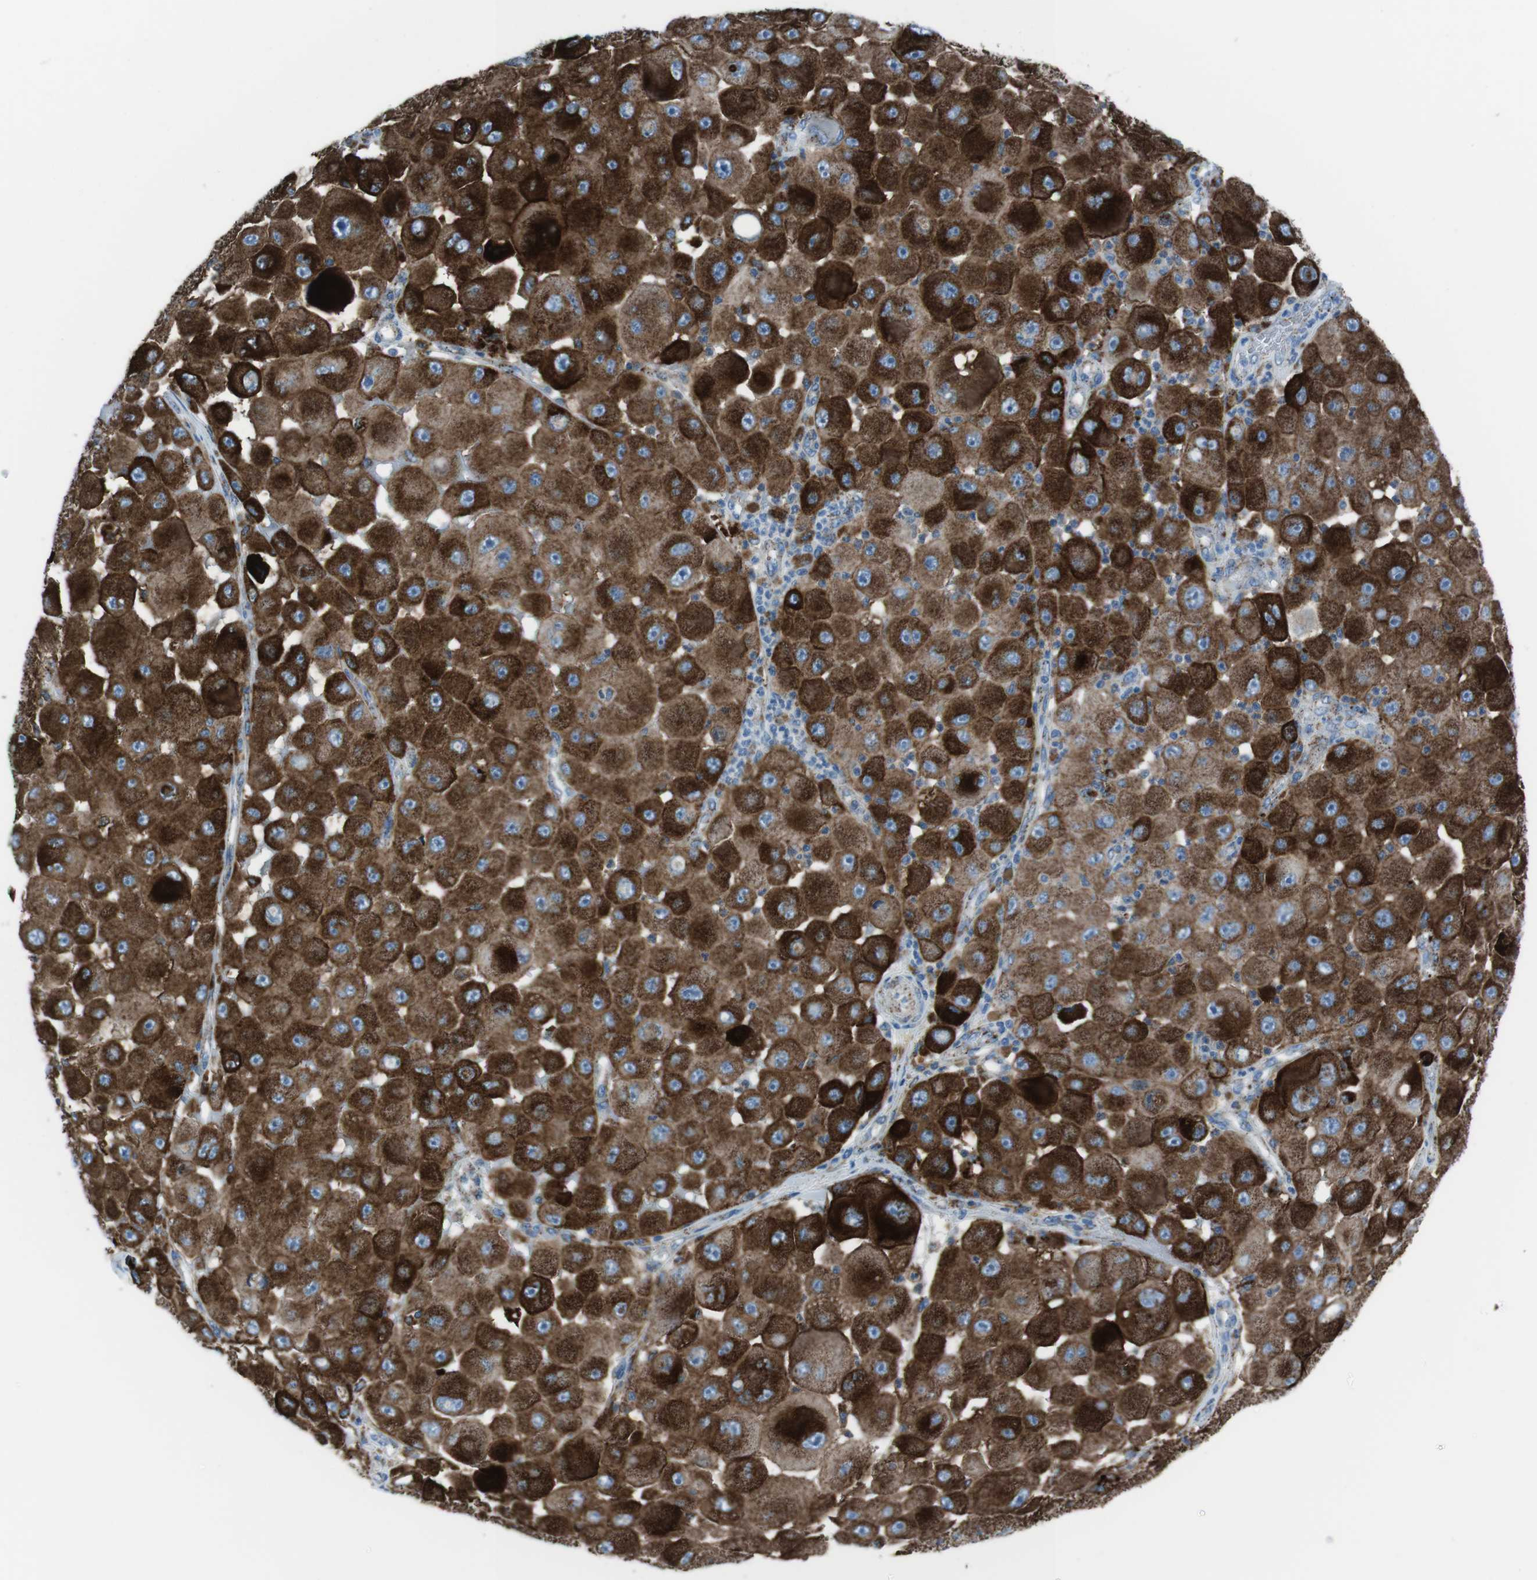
{"staining": {"intensity": "strong", "quantity": ">75%", "location": "cytoplasmic/membranous"}, "tissue": "melanoma", "cell_type": "Tumor cells", "image_type": "cancer", "snomed": [{"axis": "morphology", "description": "Malignant melanoma, NOS"}, {"axis": "topography", "description": "Skin"}], "caption": "Approximately >75% of tumor cells in human malignant melanoma exhibit strong cytoplasmic/membranous protein expression as visualized by brown immunohistochemical staining.", "gene": "SCARB2", "patient": {"sex": "female", "age": 81}}